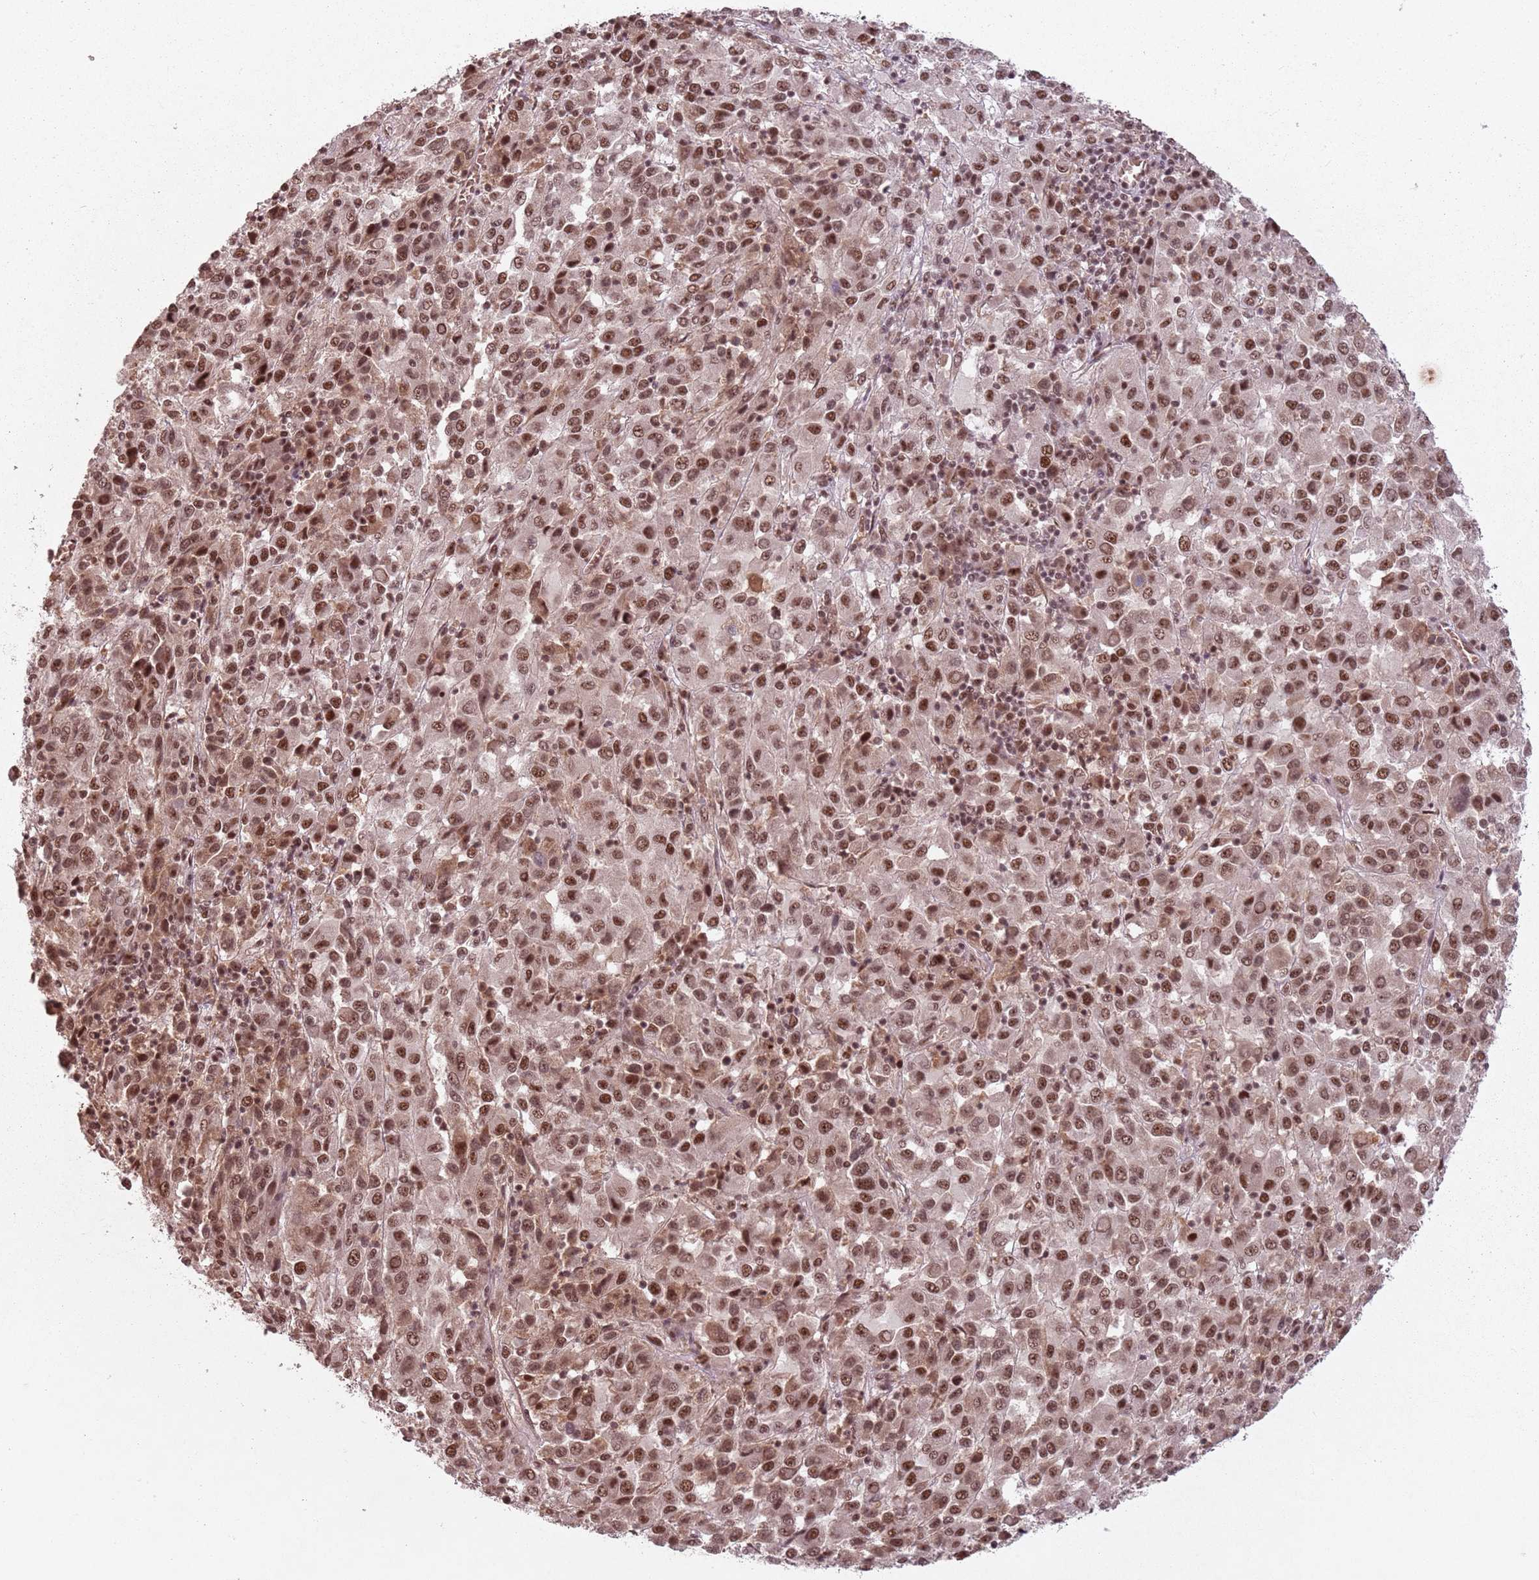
{"staining": {"intensity": "moderate", "quantity": ">75%", "location": "nuclear"}, "tissue": "melanoma", "cell_type": "Tumor cells", "image_type": "cancer", "snomed": [{"axis": "morphology", "description": "Malignant melanoma, Metastatic site"}, {"axis": "topography", "description": "Lung"}], "caption": "This micrograph demonstrates immunohistochemistry (IHC) staining of human melanoma, with medium moderate nuclear positivity in about >75% of tumor cells.", "gene": "NCBP1", "patient": {"sex": "male", "age": 64}}